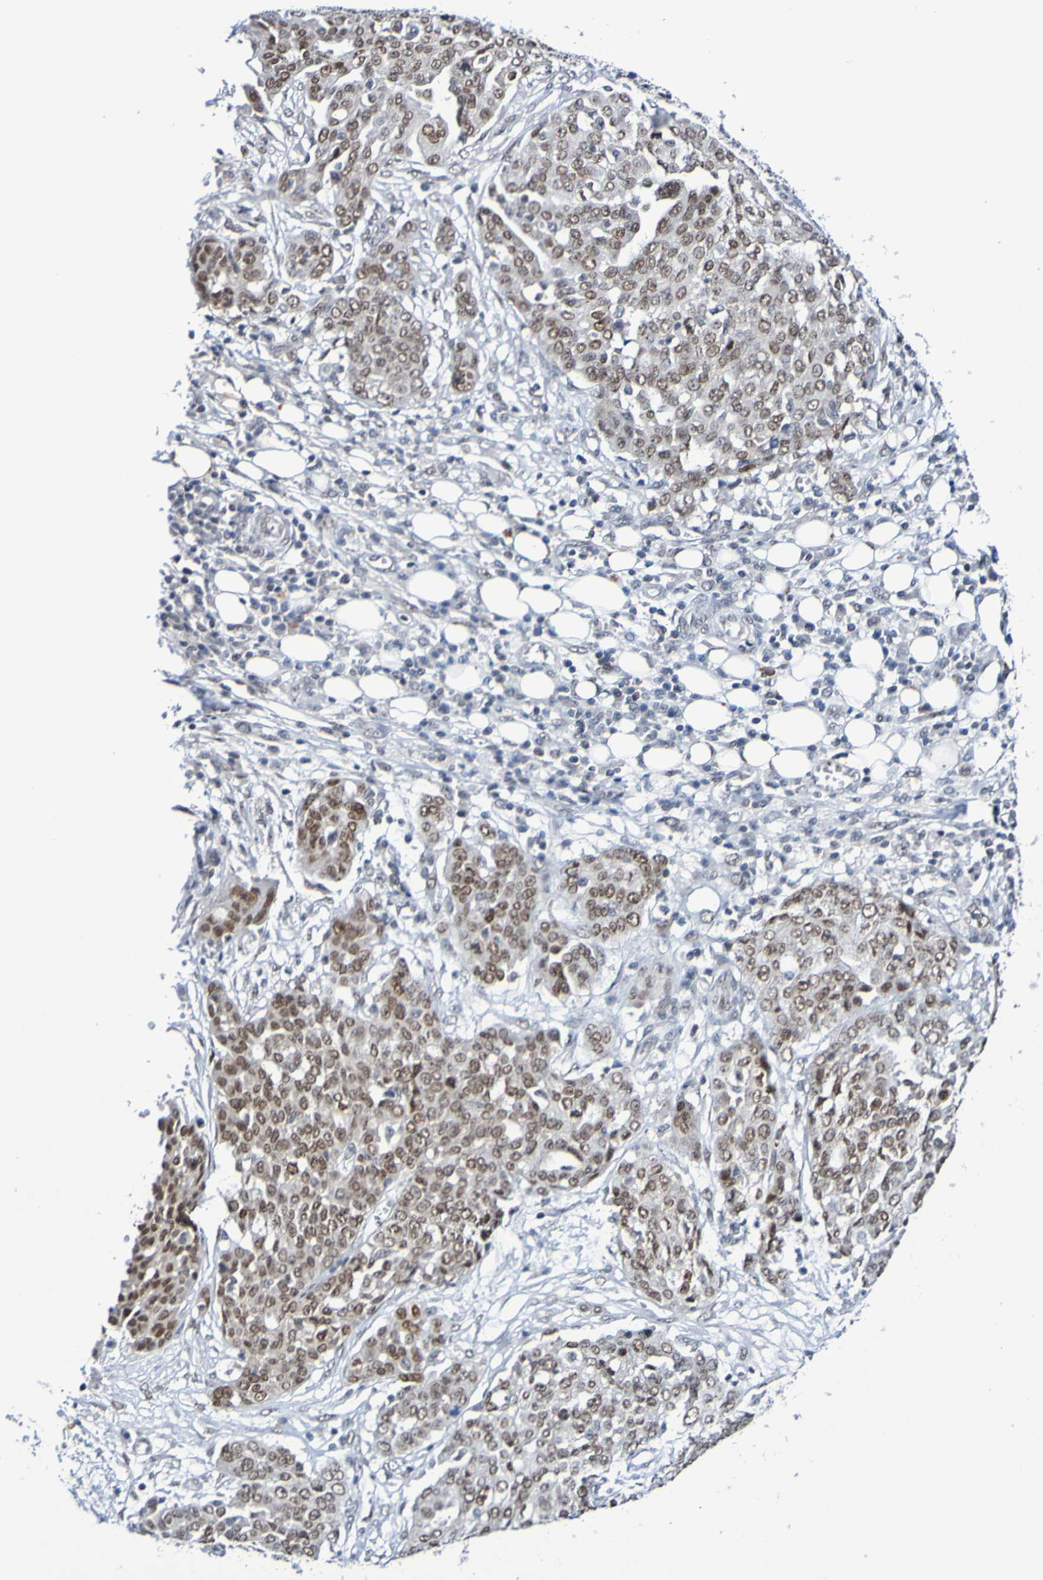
{"staining": {"intensity": "moderate", "quantity": ">75%", "location": "nuclear"}, "tissue": "ovarian cancer", "cell_type": "Tumor cells", "image_type": "cancer", "snomed": [{"axis": "morphology", "description": "Cystadenocarcinoma, serous, NOS"}, {"axis": "topography", "description": "Soft tissue"}, {"axis": "topography", "description": "Ovary"}], "caption": "Moderate nuclear positivity is identified in approximately >75% of tumor cells in ovarian cancer. The staining is performed using DAB (3,3'-diaminobenzidine) brown chromogen to label protein expression. The nuclei are counter-stained blue using hematoxylin.", "gene": "PCGF1", "patient": {"sex": "female", "age": 57}}